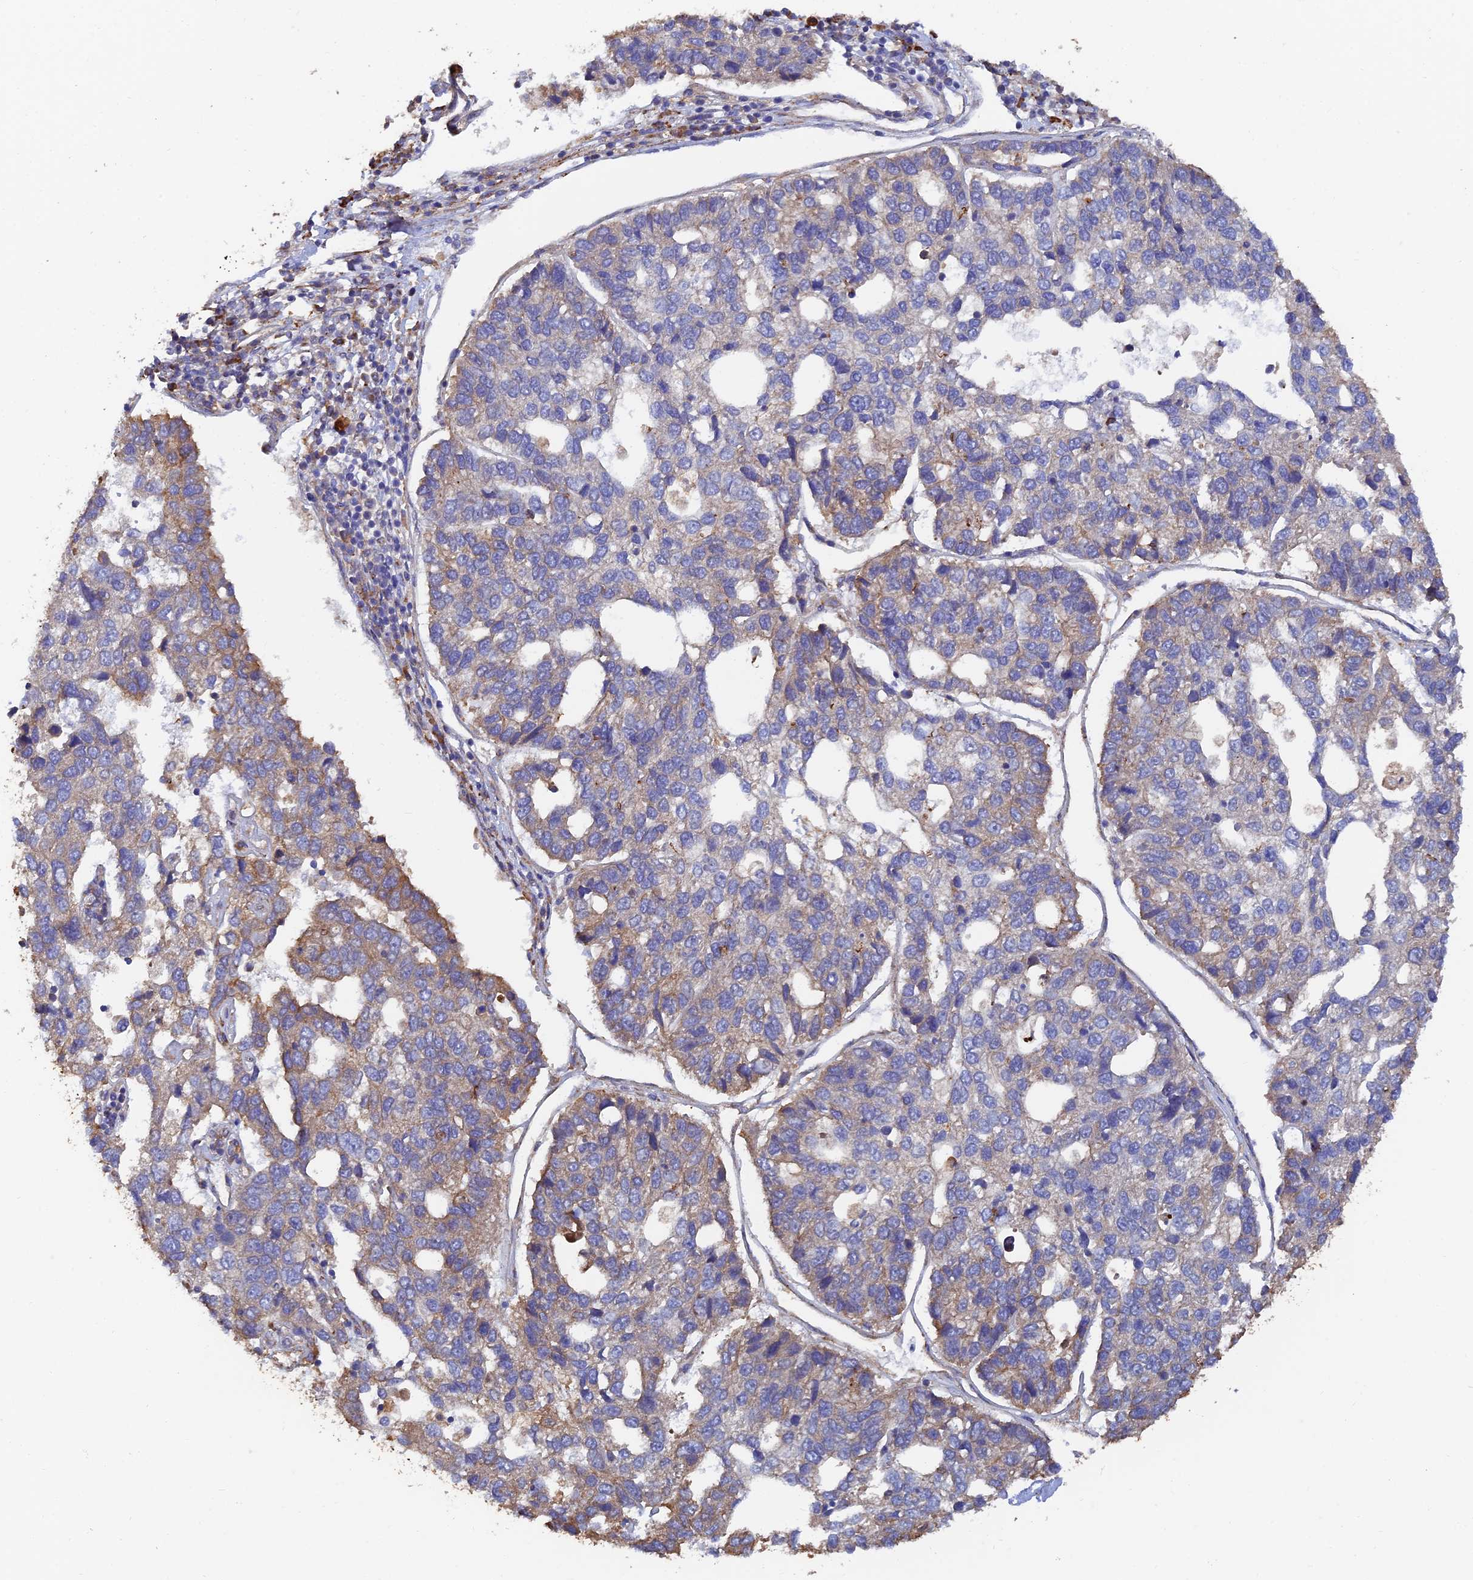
{"staining": {"intensity": "weak", "quantity": "<25%", "location": "cytoplasmic/membranous"}, "tissue": "pancreatic cancer", "cell_type": "Tumor cells", "image_type": "cancer", "snomed": [{"axis": "morphology", "description": "Adenocarcinoma, NOS"}, {"axis": "topography", "description": "Pancreas"}], "caption": "This is an immunohistochemistry image of pancreatic cancer. There is no expression in tumor cells.", "gene": "WBP11", "patient": {"sex": "female", "age": 61}}